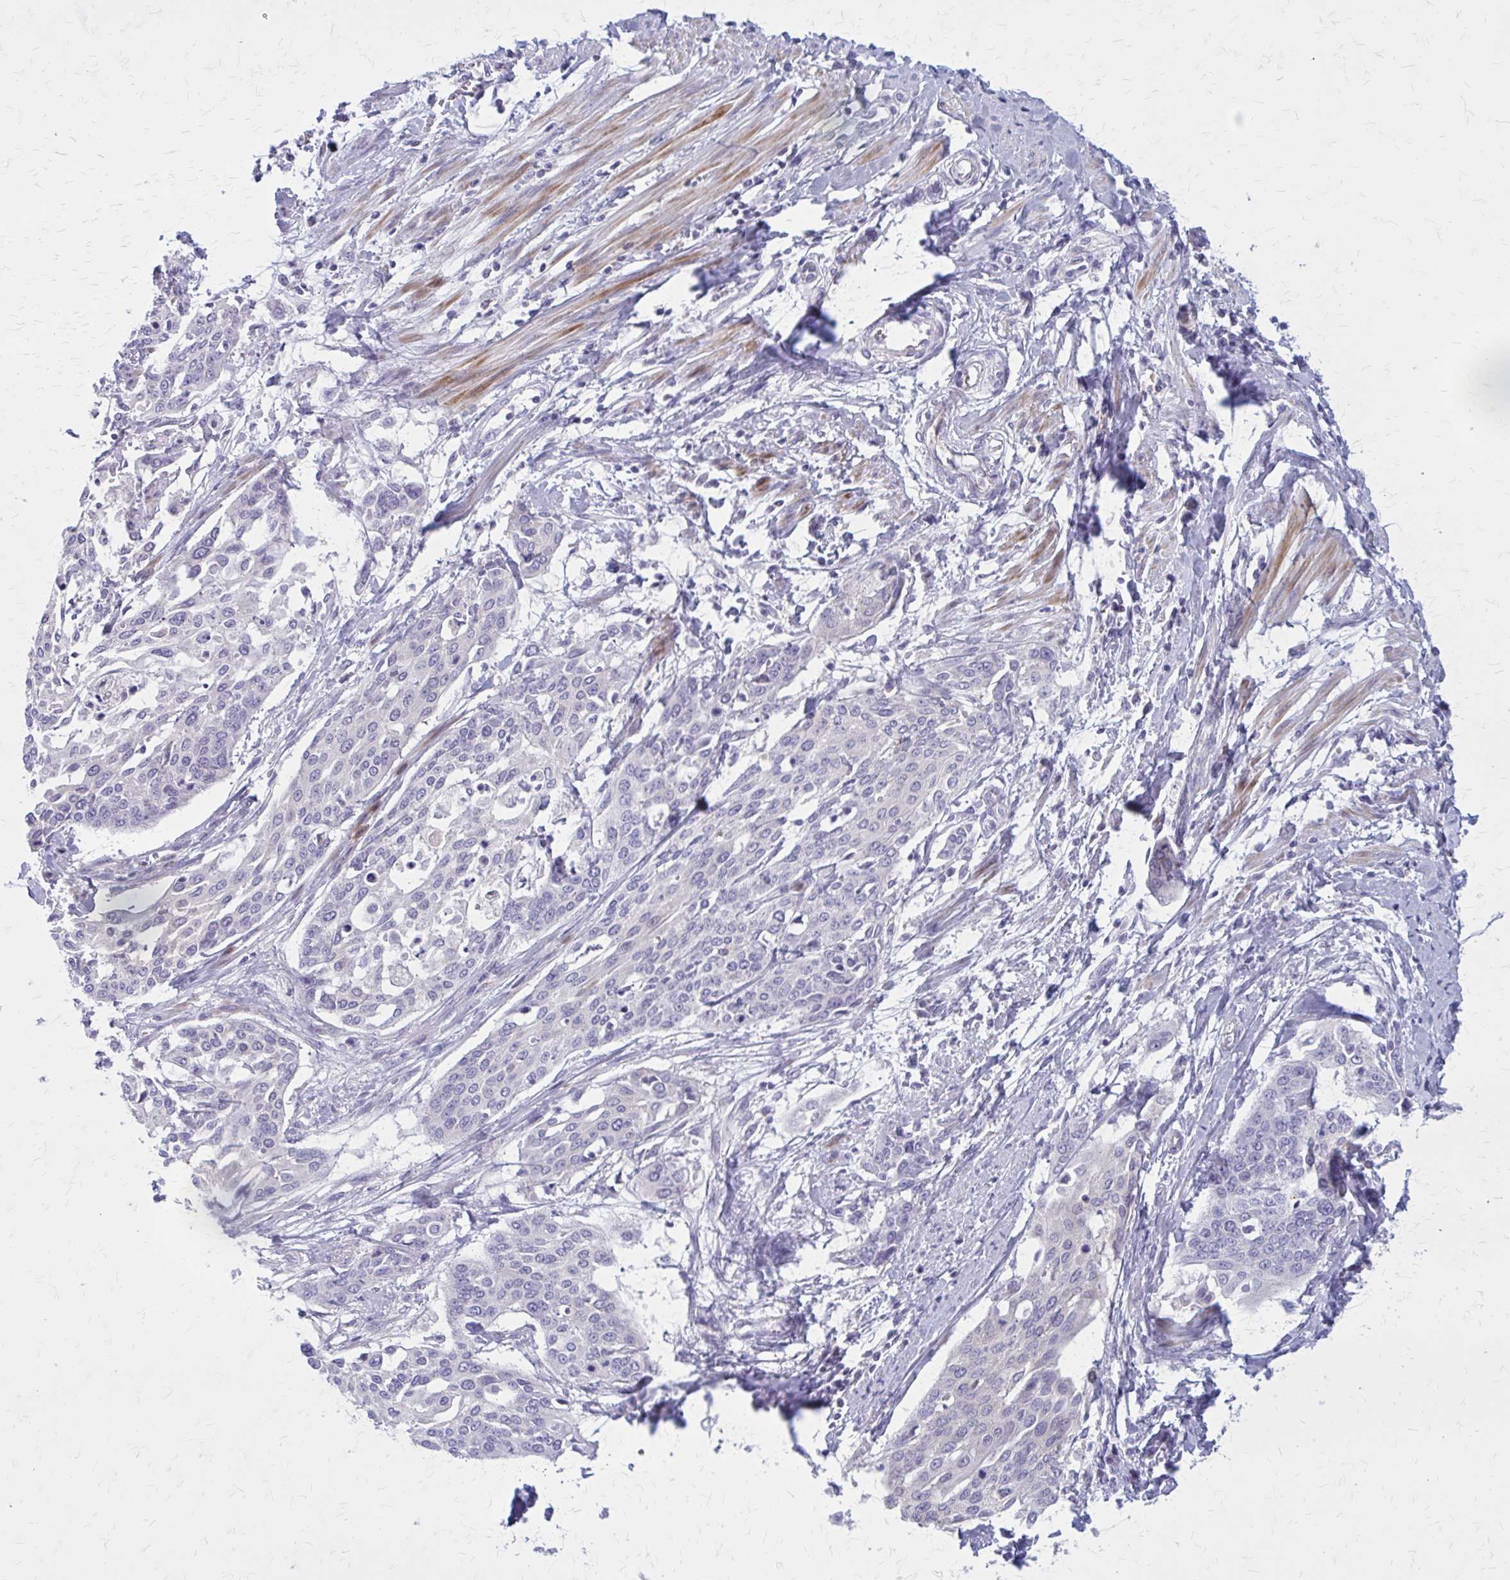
{"staining": {"intensity": "negative", "quantity": "none", "location": "none"}, "tissue": "cervical cancer", "cell_type": "Tumor cells", "image_type": "cancer", "snomed": [{"axis": "morphology", "description": "Squamous cell carcinoma, NOS"}, {"axis": "topography", "description": "Cervix"}], "caption": "IHC image of human squamous cell carcinoma (cervical) stained for a protein (brown), which displays no staining in tumor cells.", "gene": "PITPNM1", "patient": {"sex": "female", "age": 44}}